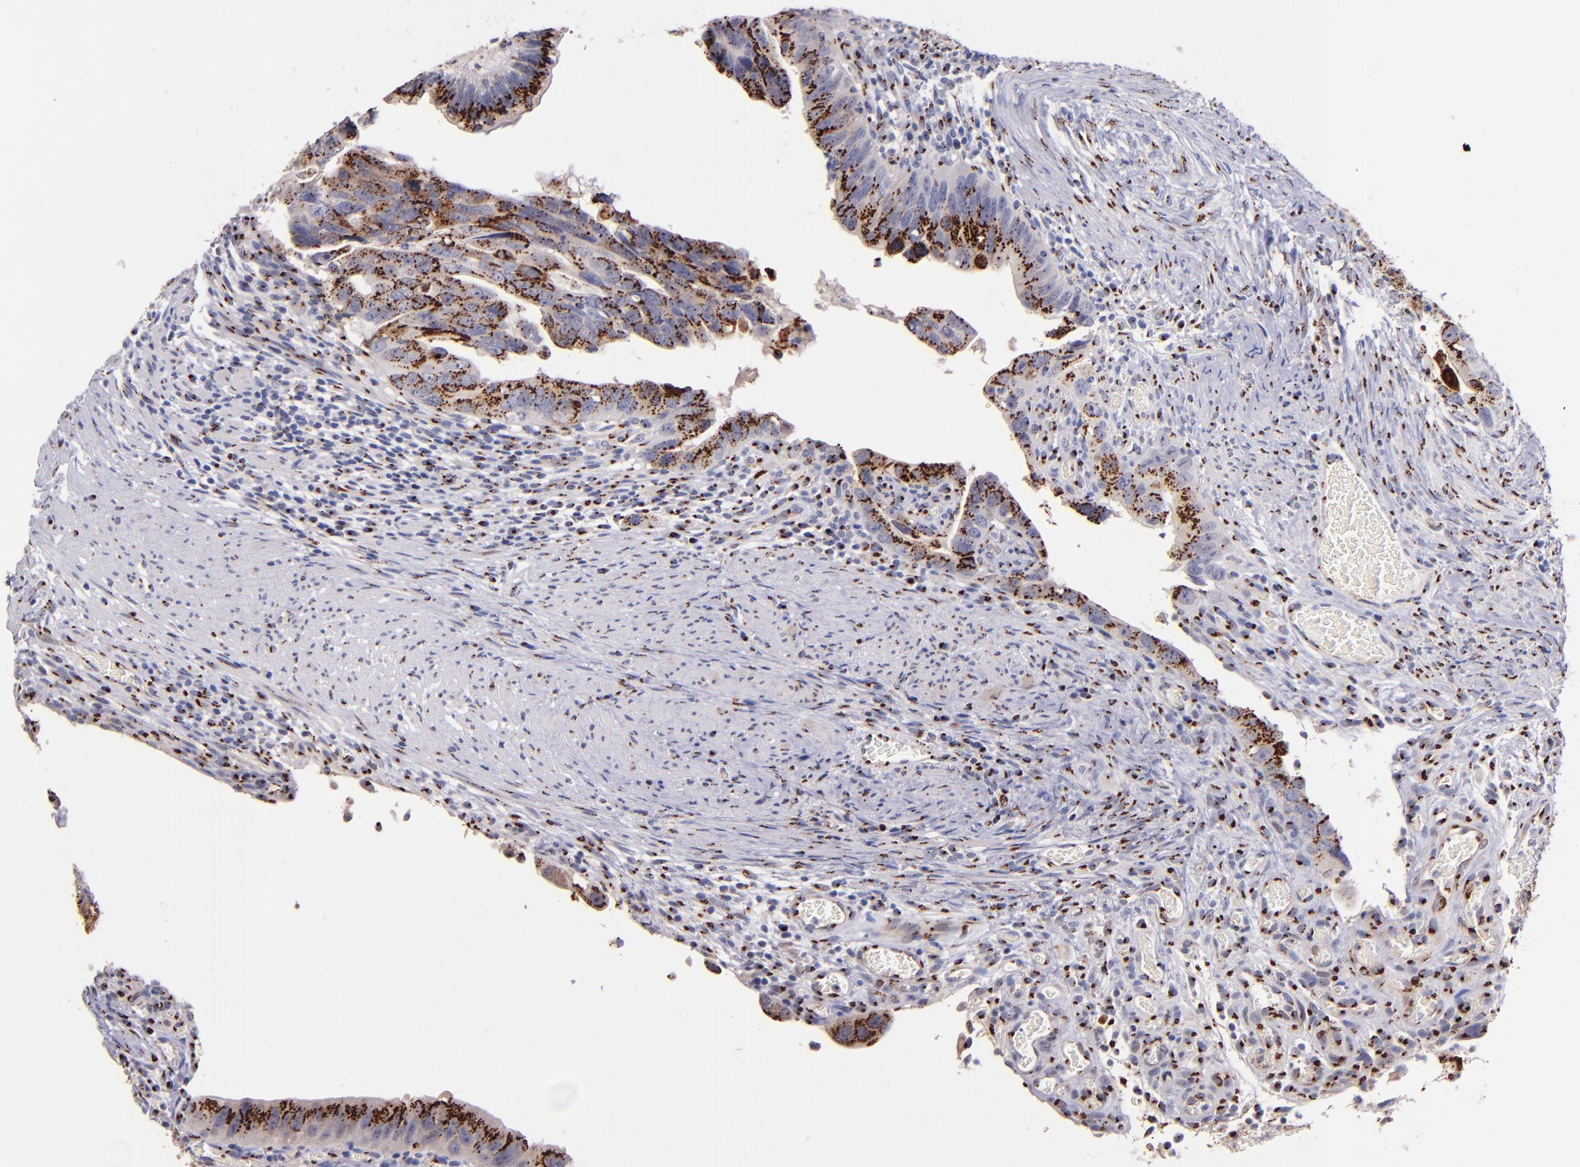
{"staining": {"intensity": "strong", "quantity": ">75%", "location": "cytoplasmic/membranous"}, "tissue": "colorectal cancer", "cell_type": "Tumor cells", "image_type": "cancer", "snomed": [{"axis": "morphology", "description": "Adenocarcinoma, NOS"}, {"axis": "topography", "description": "Rectum"}], "caption": "Human colorectal cancer (adenocarcinoma) stained for a protein (brown) reveals strong cytoplasmic/membranous positive staining in about >75% of tumor cells.", "gene": "GOLIM4", "patient": {"sex": "male", "age": 53}}